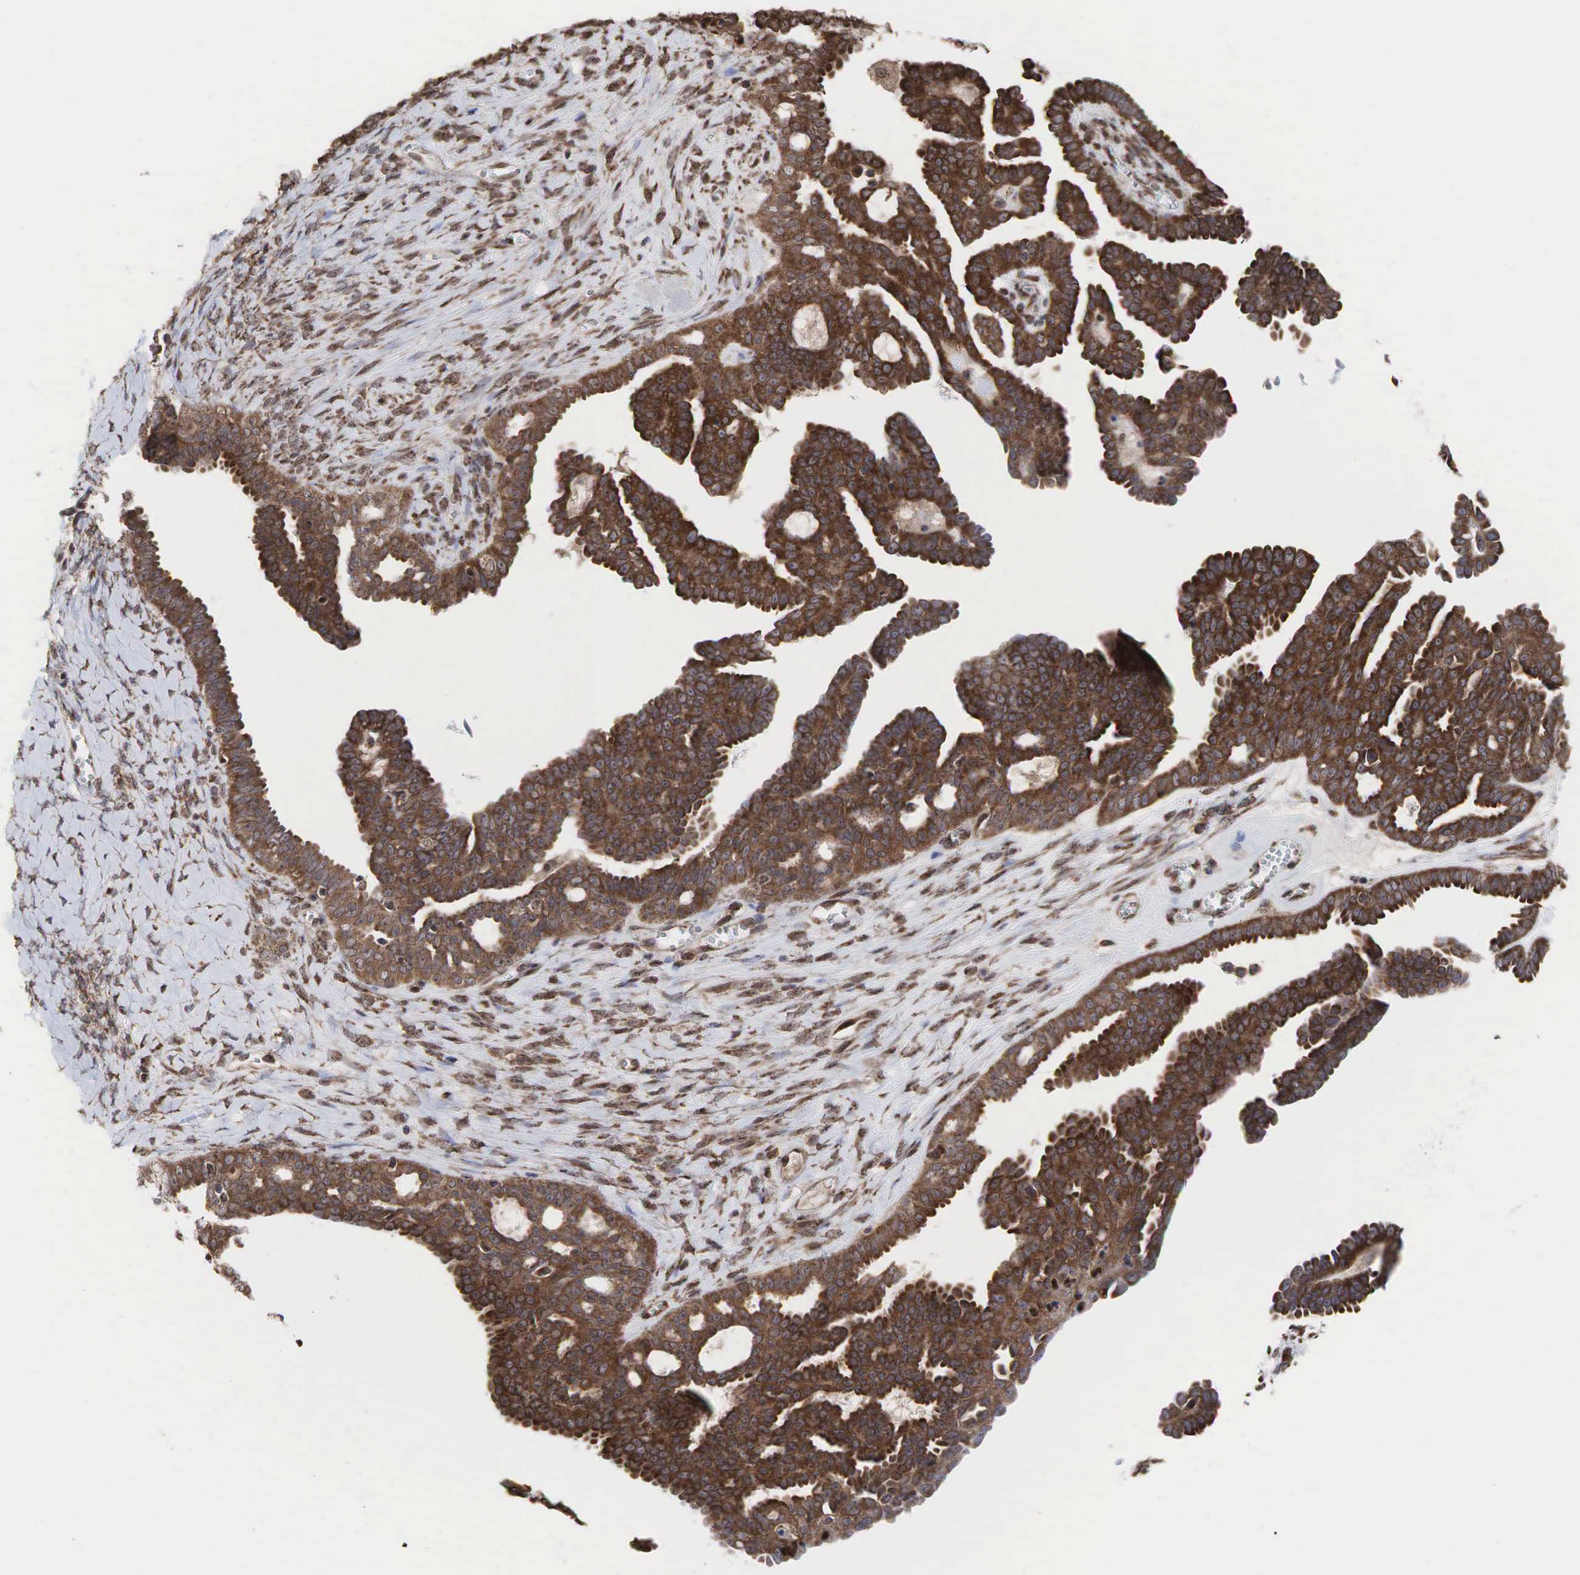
{"staining": {"intensity": "moderate", "quantity": ">75%", "location": "cytoplasmic/membranous"}, "tissue": "ovarian cancer", "cell_type": "Tumor cells", "image_type": "cancer", "snomed": [{"axis": "morphology", "description": "Cystadenocarcinoma, serous, NOS"}, {"axis": "topography", "description": "Ovary"}], "caption": "IHC histopathology image of neoplastic tissue: human ovarian cancer (serous cystadenocarcinoma) stained using IHC reveals medium levels of moderate protein expression localized specifically in the cytoplasmic/membranous of tumor cells, appearing as a cytoplasmic/membranous brown color.", "gene": "PABPC5", "patient": {"sex": "female", "age": 71}}